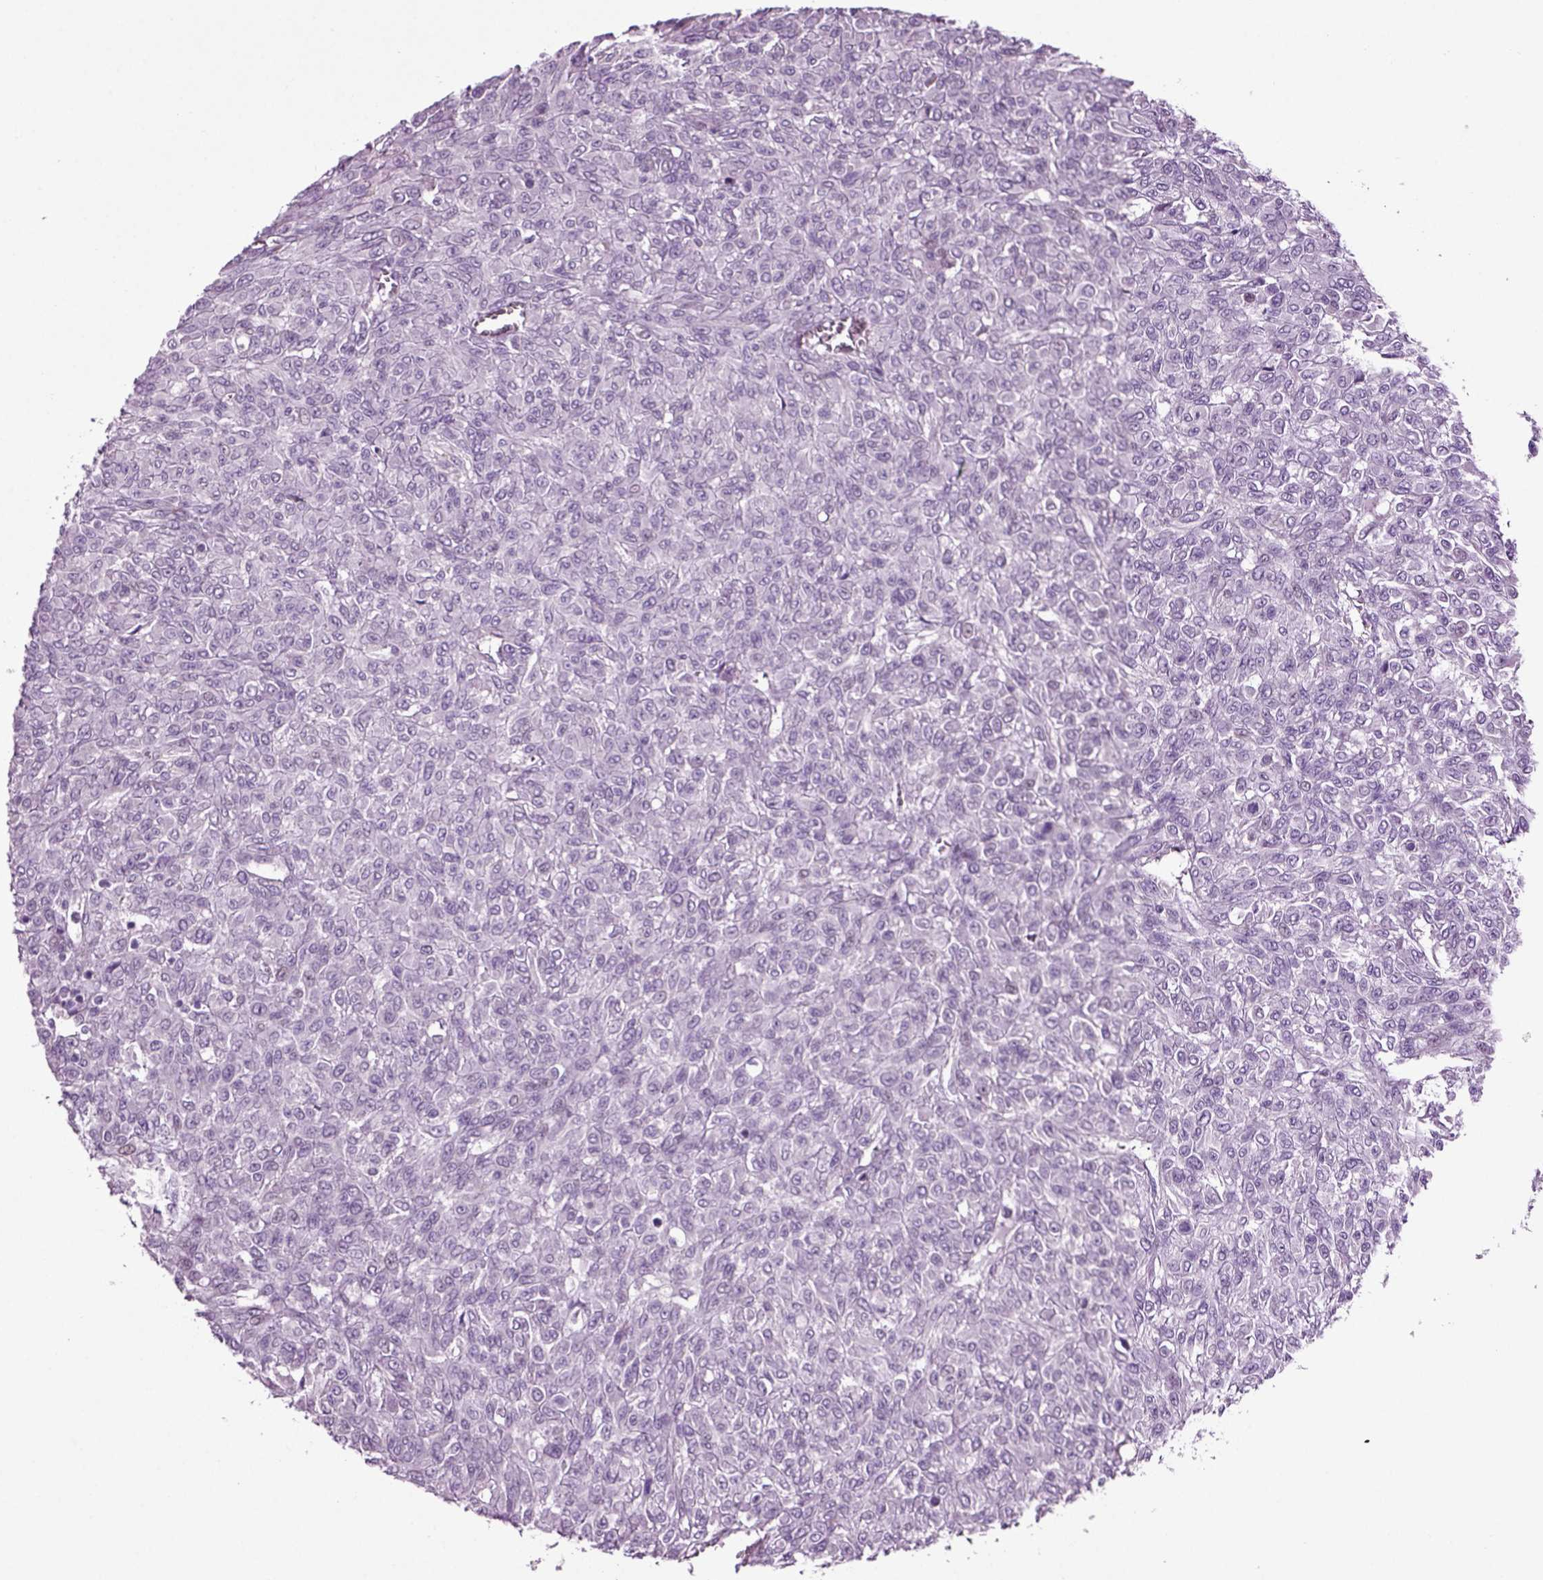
{"staining": {"intensity": "negative", "quantity": "none", "location": "none"}, "tissue": "renal cancer", "cell_type": "Tumor cells", "image_type": "cancer", "snomed": [{"axis": "morphology", "description": "Adenocarcinoma, NOS"}, {"axis": "topography", "description": "Kidney"}], "caption": "Tumor cells show no significant protein expression in adenocarcinoma (renal).", "gene": "ARID3A", "patient": {"sex": "male", "age": 58}}